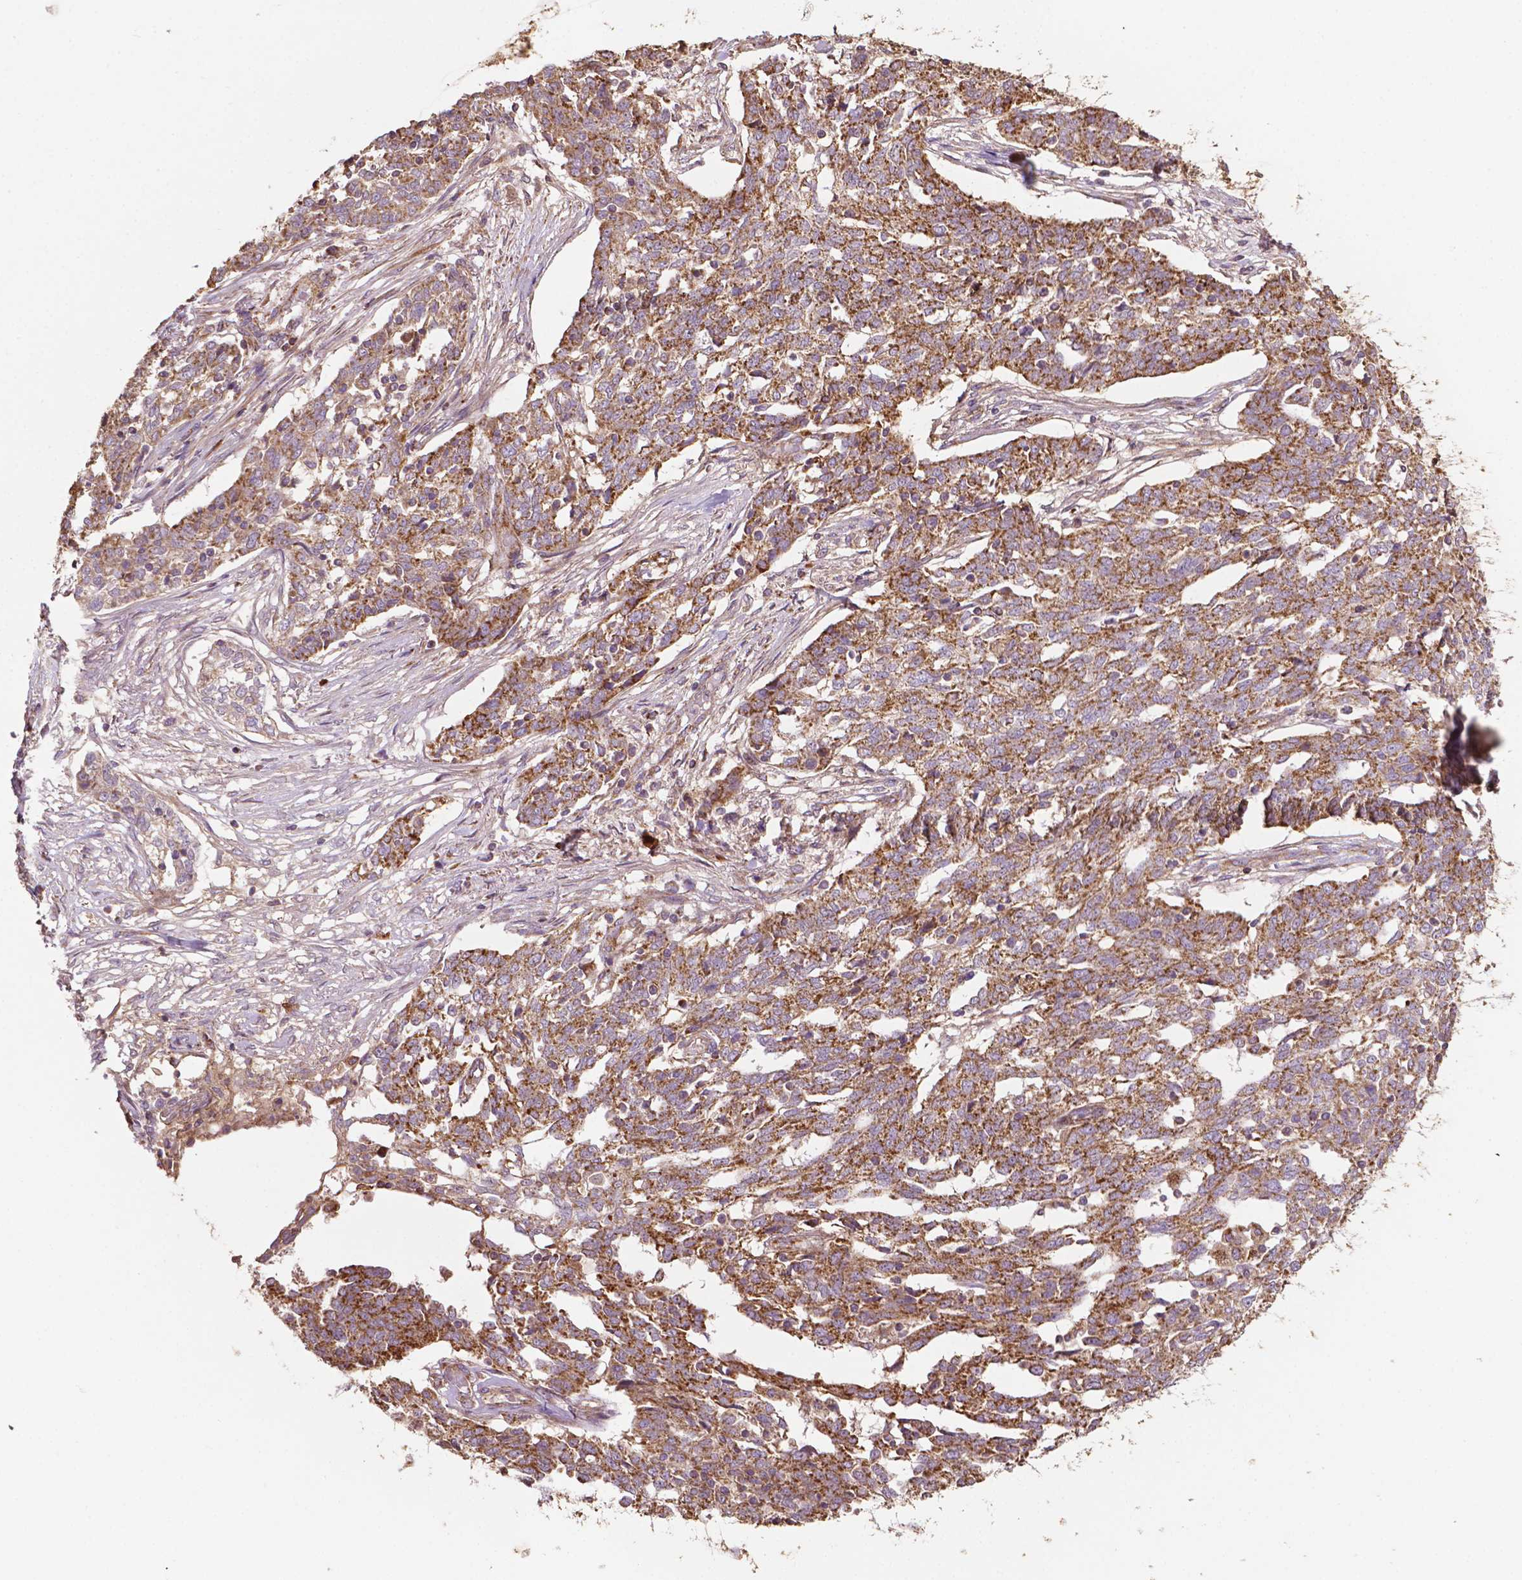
{"staining": {"intensity": "moderate", "quantity": ">75%", "location": "cytoplasmic/membranous"}, "tissue": "ovarian cancer", "cell_type": "Tumor cells", "image_type": "cancer", "snomed": [{"axis": "morphology", "description": "Cystadenocarcinoma, serous, NOS"}, {"axis": "topography", "description": "Ovary"}], "caption": "Serous cystadenocarcinoma (ovarian) tissue exhibits moderate cytoplasmic/membranous positivity in about >75% of tumor cells The protein of interest is stained brown, and the nuclei are stained in blue (DAB (3,3'-diaminobenzidine) IHC with brightfield microscopy, high magnification).", "gene": "LRR1", "patient": {"sex": "female", "age": 67}}